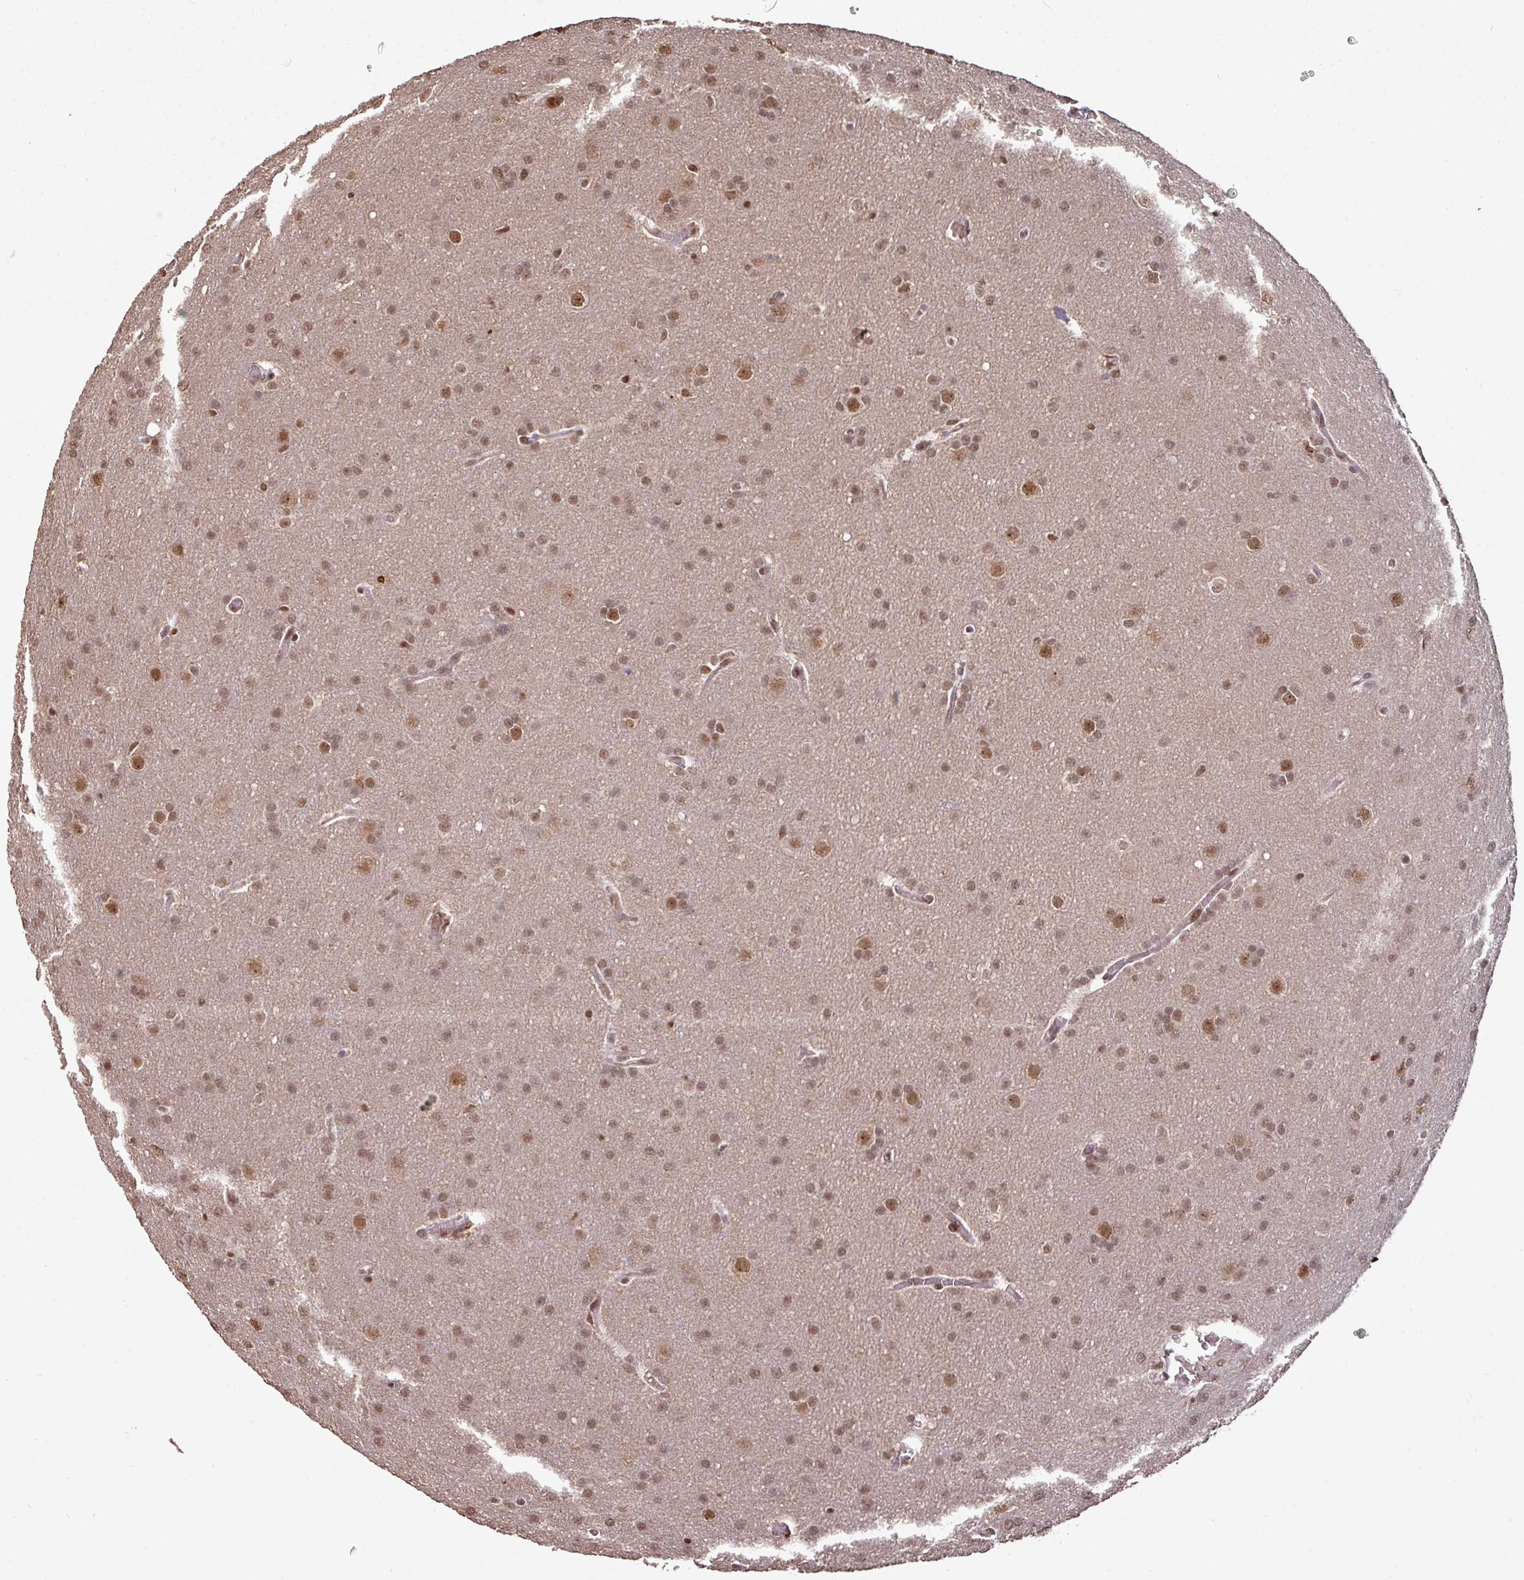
{"staining": {"intensity": "moderate", "quantity": ">75%", "location": "nuclear"}, "tissue": "glioma", "cell_type": "Tumor cells", "image_type": "cancer", "snomed": [{"axis": "morphology", "description": "Glioma, malignant, Low grade"}, {"axis": "topography", "description": "Brain"}], "caption": "This micrograph exhibits glioma stained with immunohistochemistry (IHC) to label a protein in brown. The nuclear of tumor cells show moderate positivity for the protein. Nuclei are counter-stained blue.", "gene": "POLD1", "patient": {"sex": "female", "age": 32}}